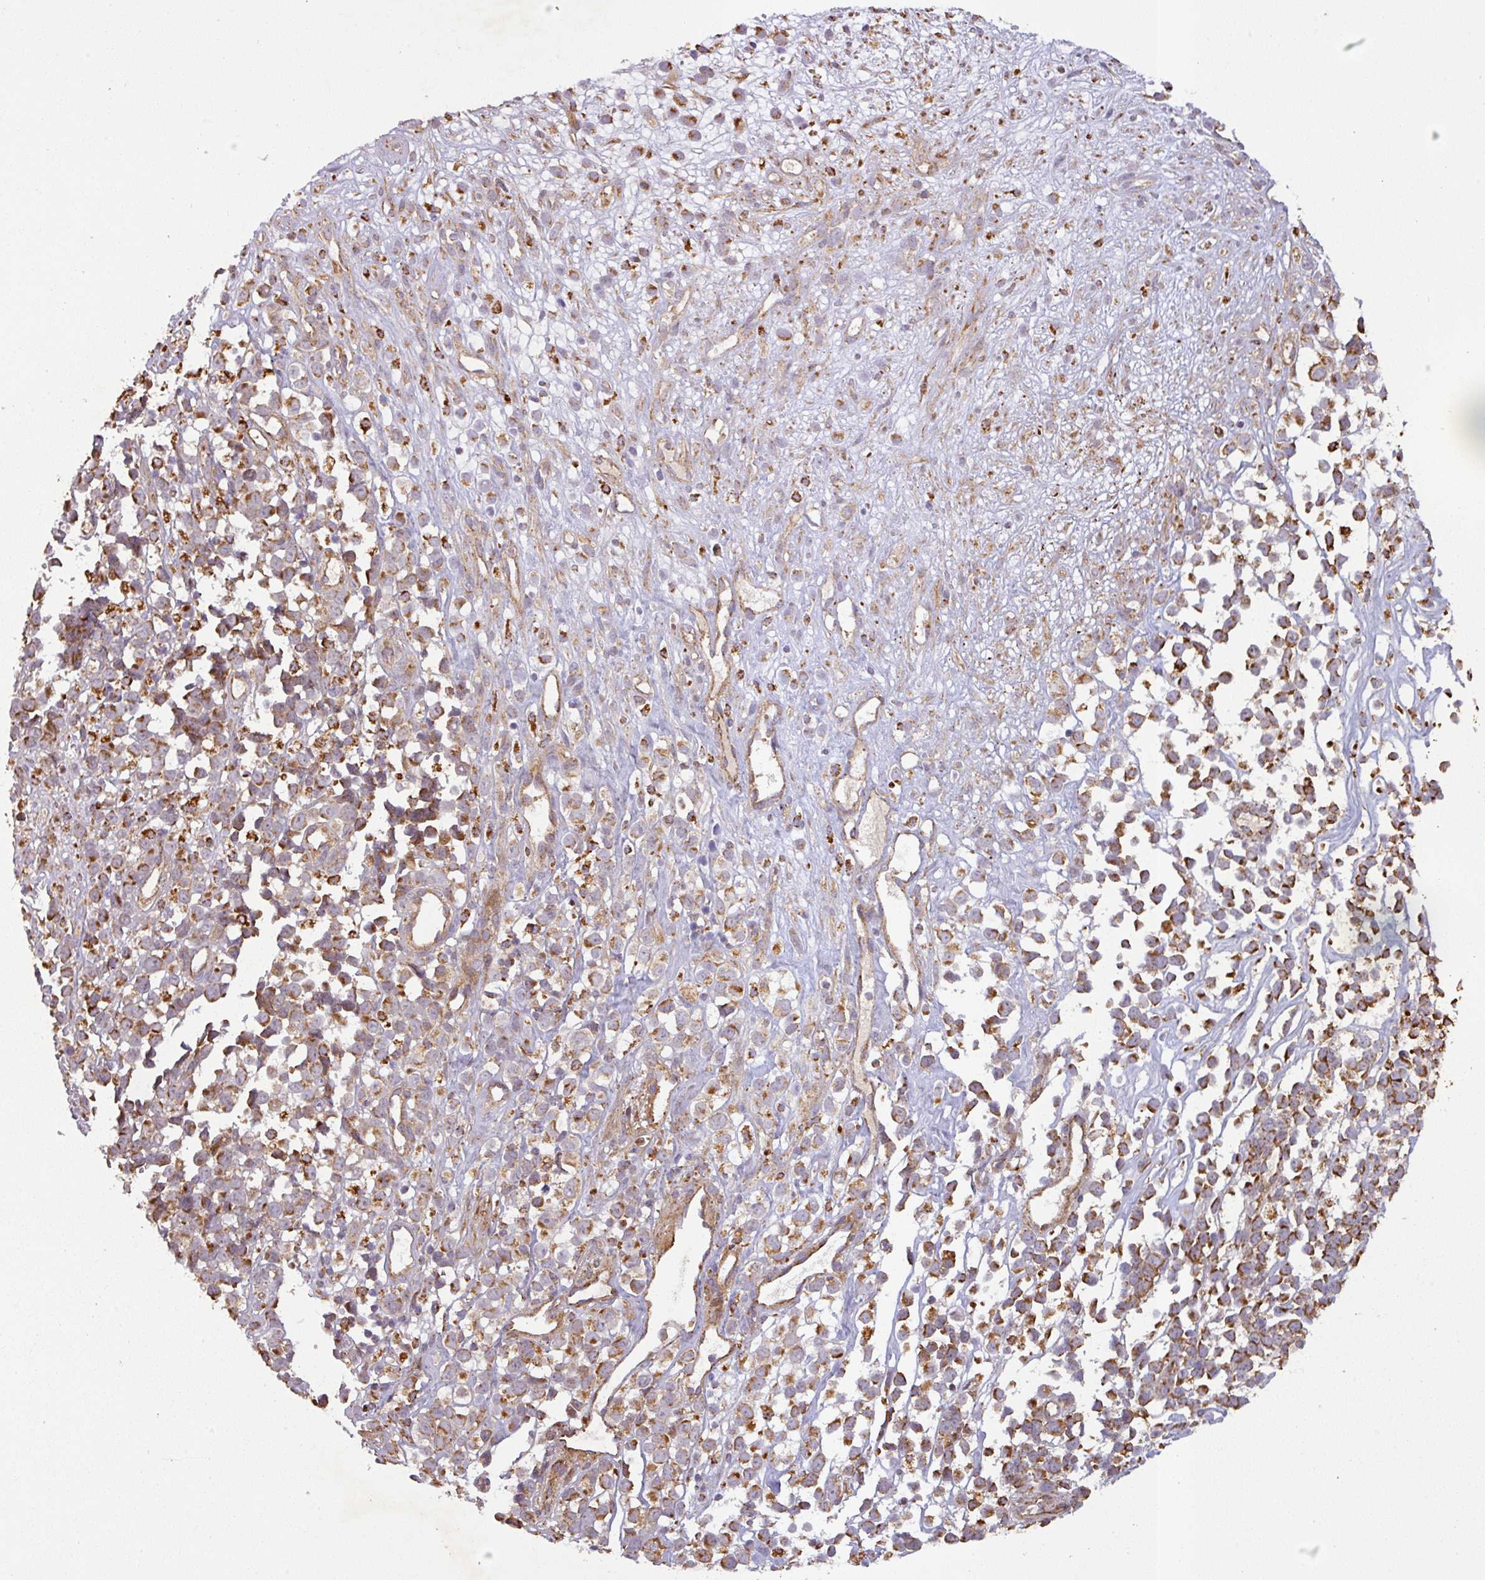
{"staining": {"intensity": "moderate", "quantity": ">75%", "location": "cytoplasmic/membranous"}, "tissue": "melanoma", "cell_type": "Tumor cells", "image_type": "cancer", "snomed": [{"axis": "morphology", "description": "Malignant melanoma, NOS"}, {"axis": "topography", "description": "Nose, NOS"}], "caption": "A medium amount of moderate cytoplasmic/membranous positivity is seen in approximately >75% of tumor cells in malignant melanoma tissue. The staining was performed using DAB, with brown indicating positive protein expression. Nuclei are stained blue with hematoxylin.", "gene": "GPD2", "patient": {"sex": "female", "age": 48}}